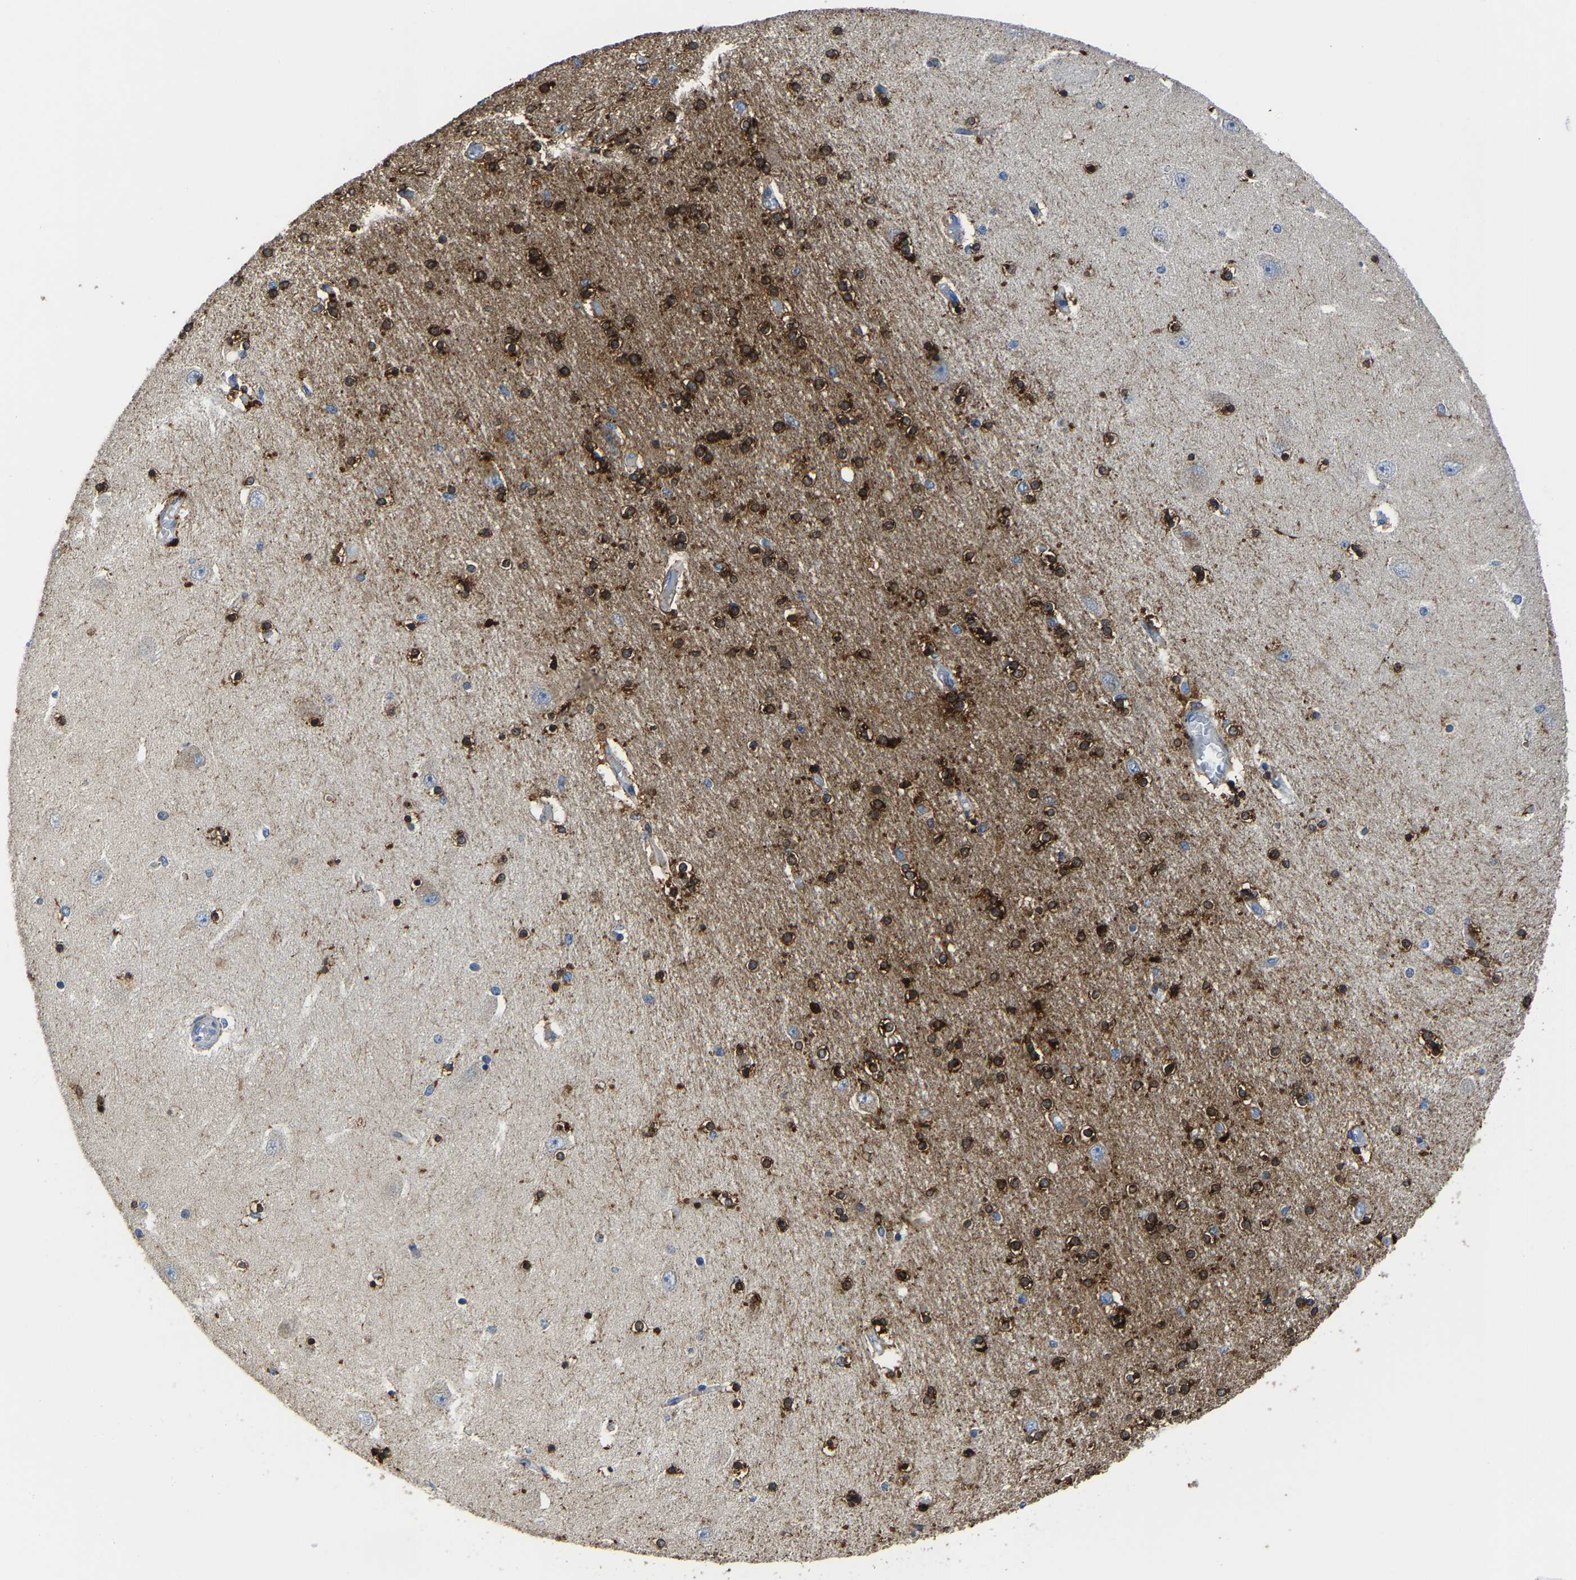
{"staining": {"intensity": "strong", "quantity": "<25%", "location": "cytoplasmic/membranous"}, "tissue": "hippocampus", "cell_type": "Glial cells", "image_type": "normal", "snomed": [{"axis": "morphology", "description": "Normal tissue, NOS"}, {"axis": "topography", "description": "Hippocampus"}], "caption": "Approximately <25% of glial cells in normal hippocampus demonstrate strong cytoplasmic/membranous protein positivity as visualized by brown immunohistochemical staining.", "gene": "AGK", "patient": {"sex": "female", "age": 54}}